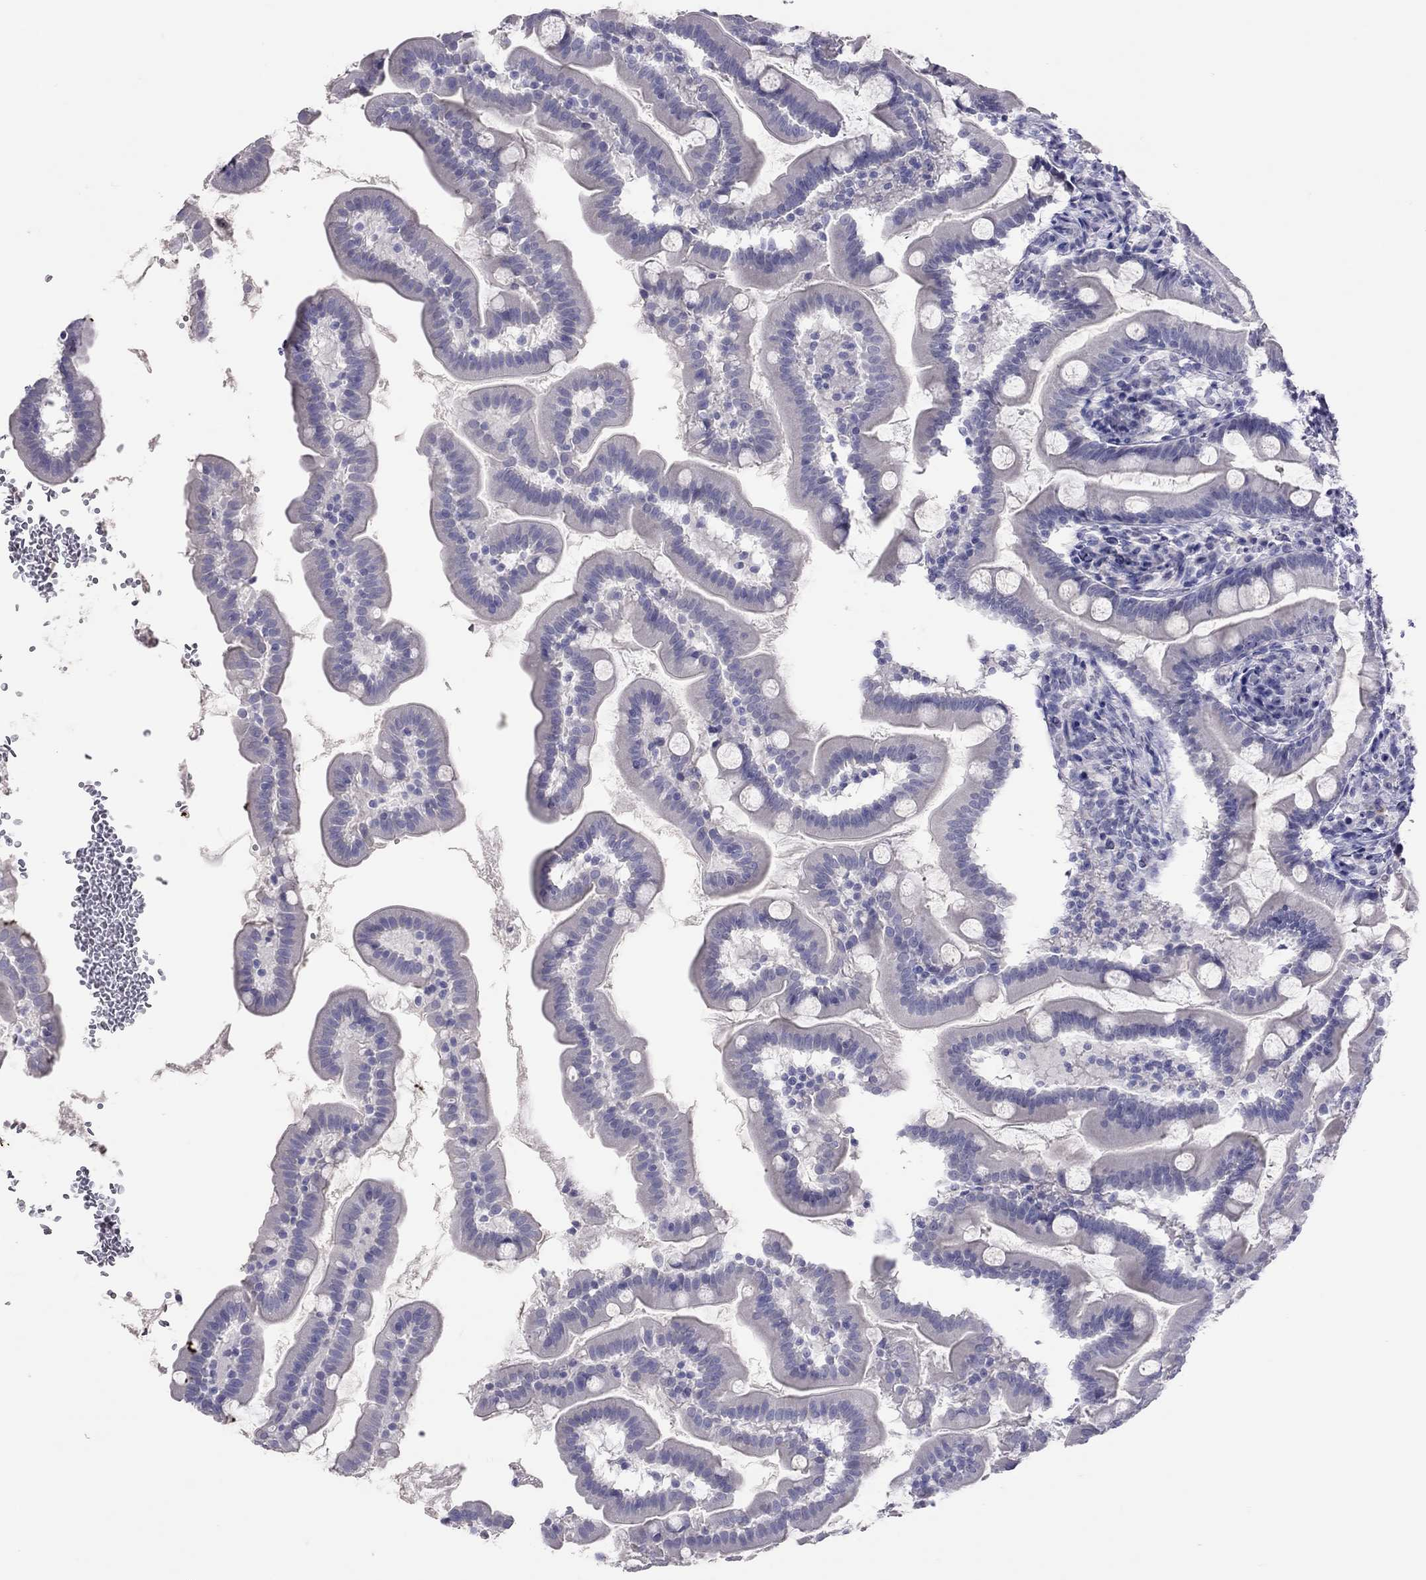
{"staining": {"intensity": "negative", "quantity": "none", "location": "none"}, "tissue": "small intestine", "cell_type": "Glandular cells", "image_type": "normal", "snomed": [{"axis": "morphology", "description": "Normal tissue, NOS"}, {"axis": "topography", "description": "Small intestine"}], "caption": "Small intestine stained for a protein using immunohistochemistry (IHC) demonstrates no expression glandular cells.", "gene": "MUC16", "patient": {"sex": "female", "age": 44}}